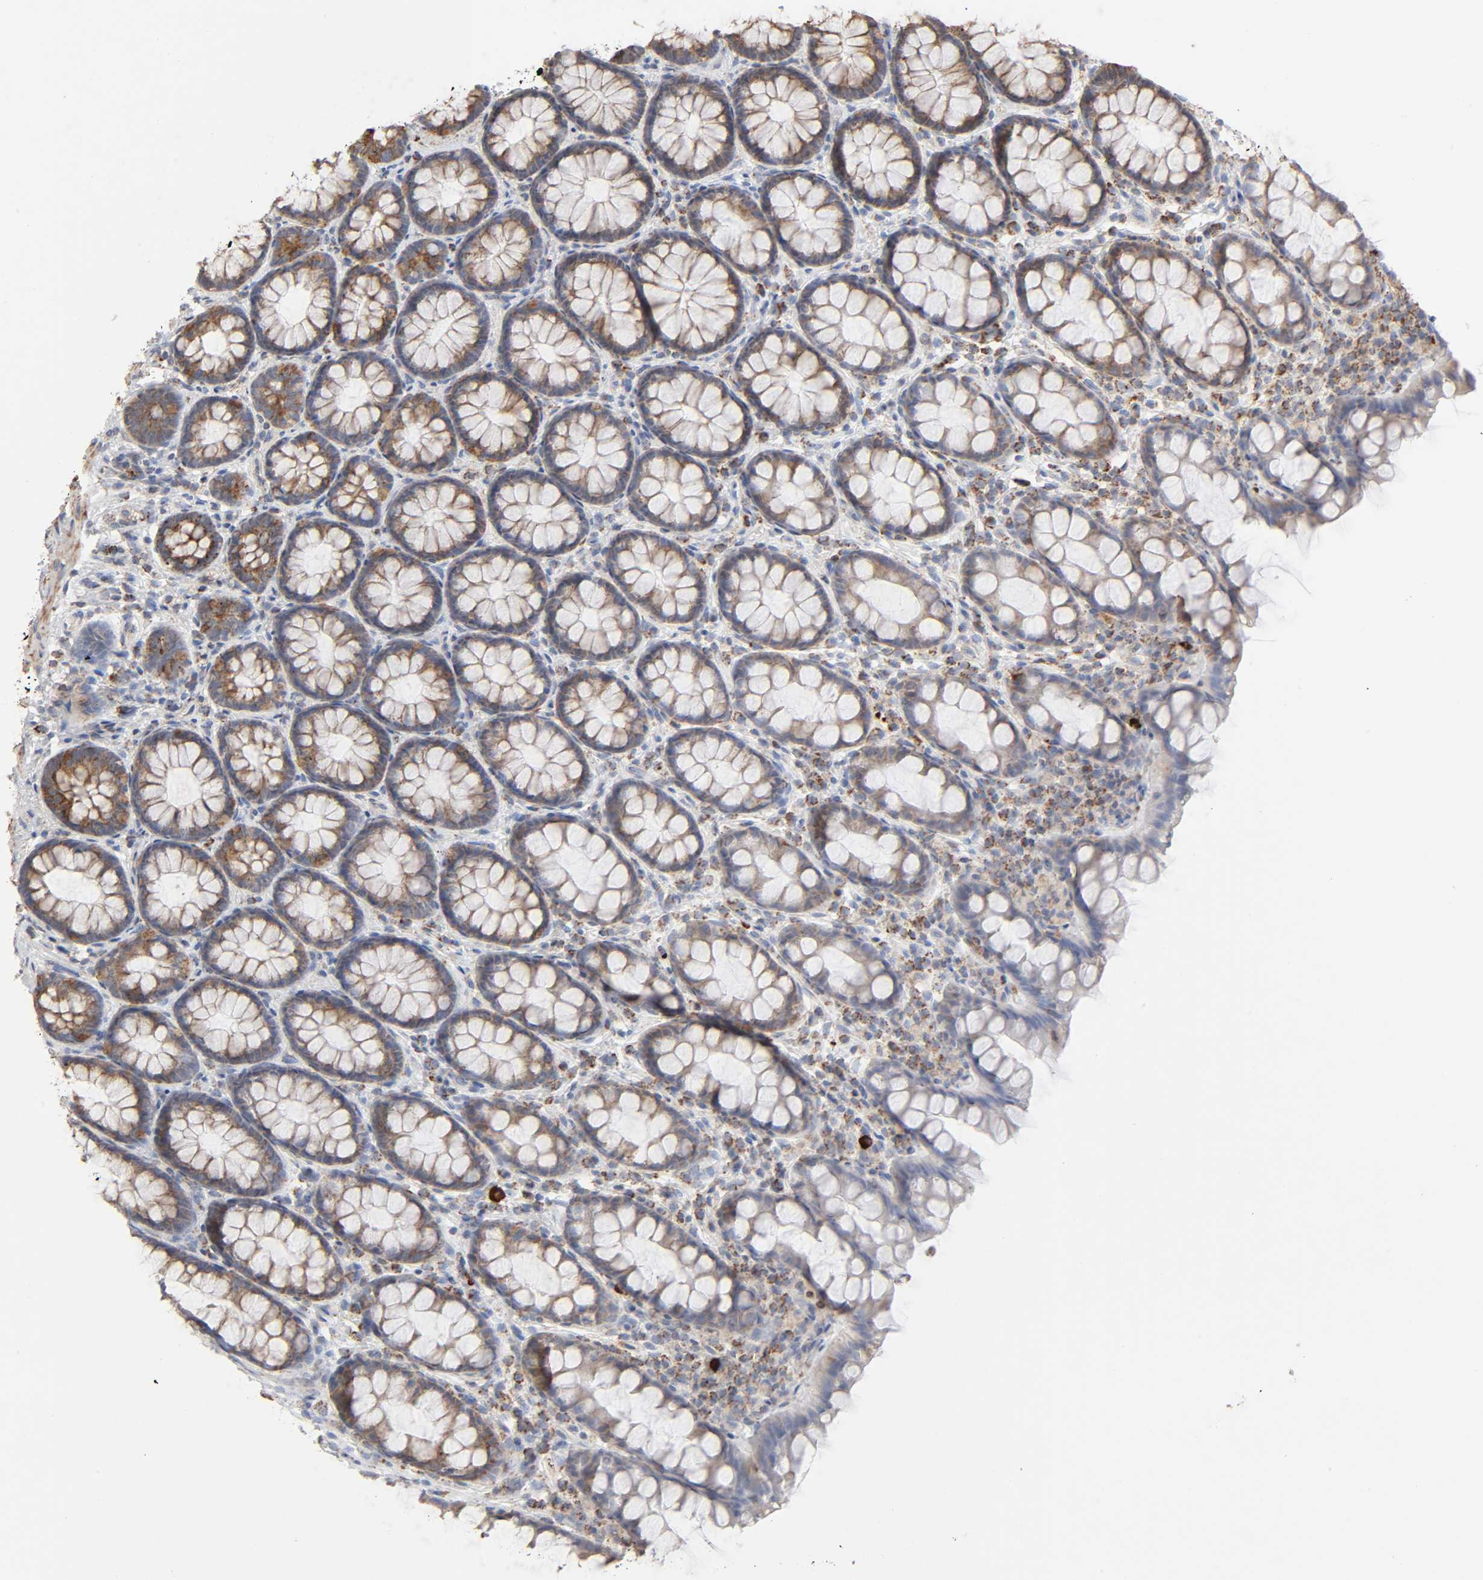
{"staining": {"intensity": "moderate", "quantity": ">75%", "location": "cytoplasmic/membranous"}, "tissue": "rectum", "cell_type": "Glandular cells", "image_type": "normal", "snomed": [{"axis": "morphology", "description": "Normal tissue, NOS"}, {"axis": "topography", "description": "Rectum"}], "caption": "Immunohistochemistry micrograph of benign rectum: human rectum stained using immunohistochemistry shows medium levels of moderate protein expression localized specifically in the cytoplasmic/membranous of glandular cells, appearing as a cytoplasmic/membranous brown color.", "gene": "SYT16", "patient": {"sex": "male", "age": 92}}